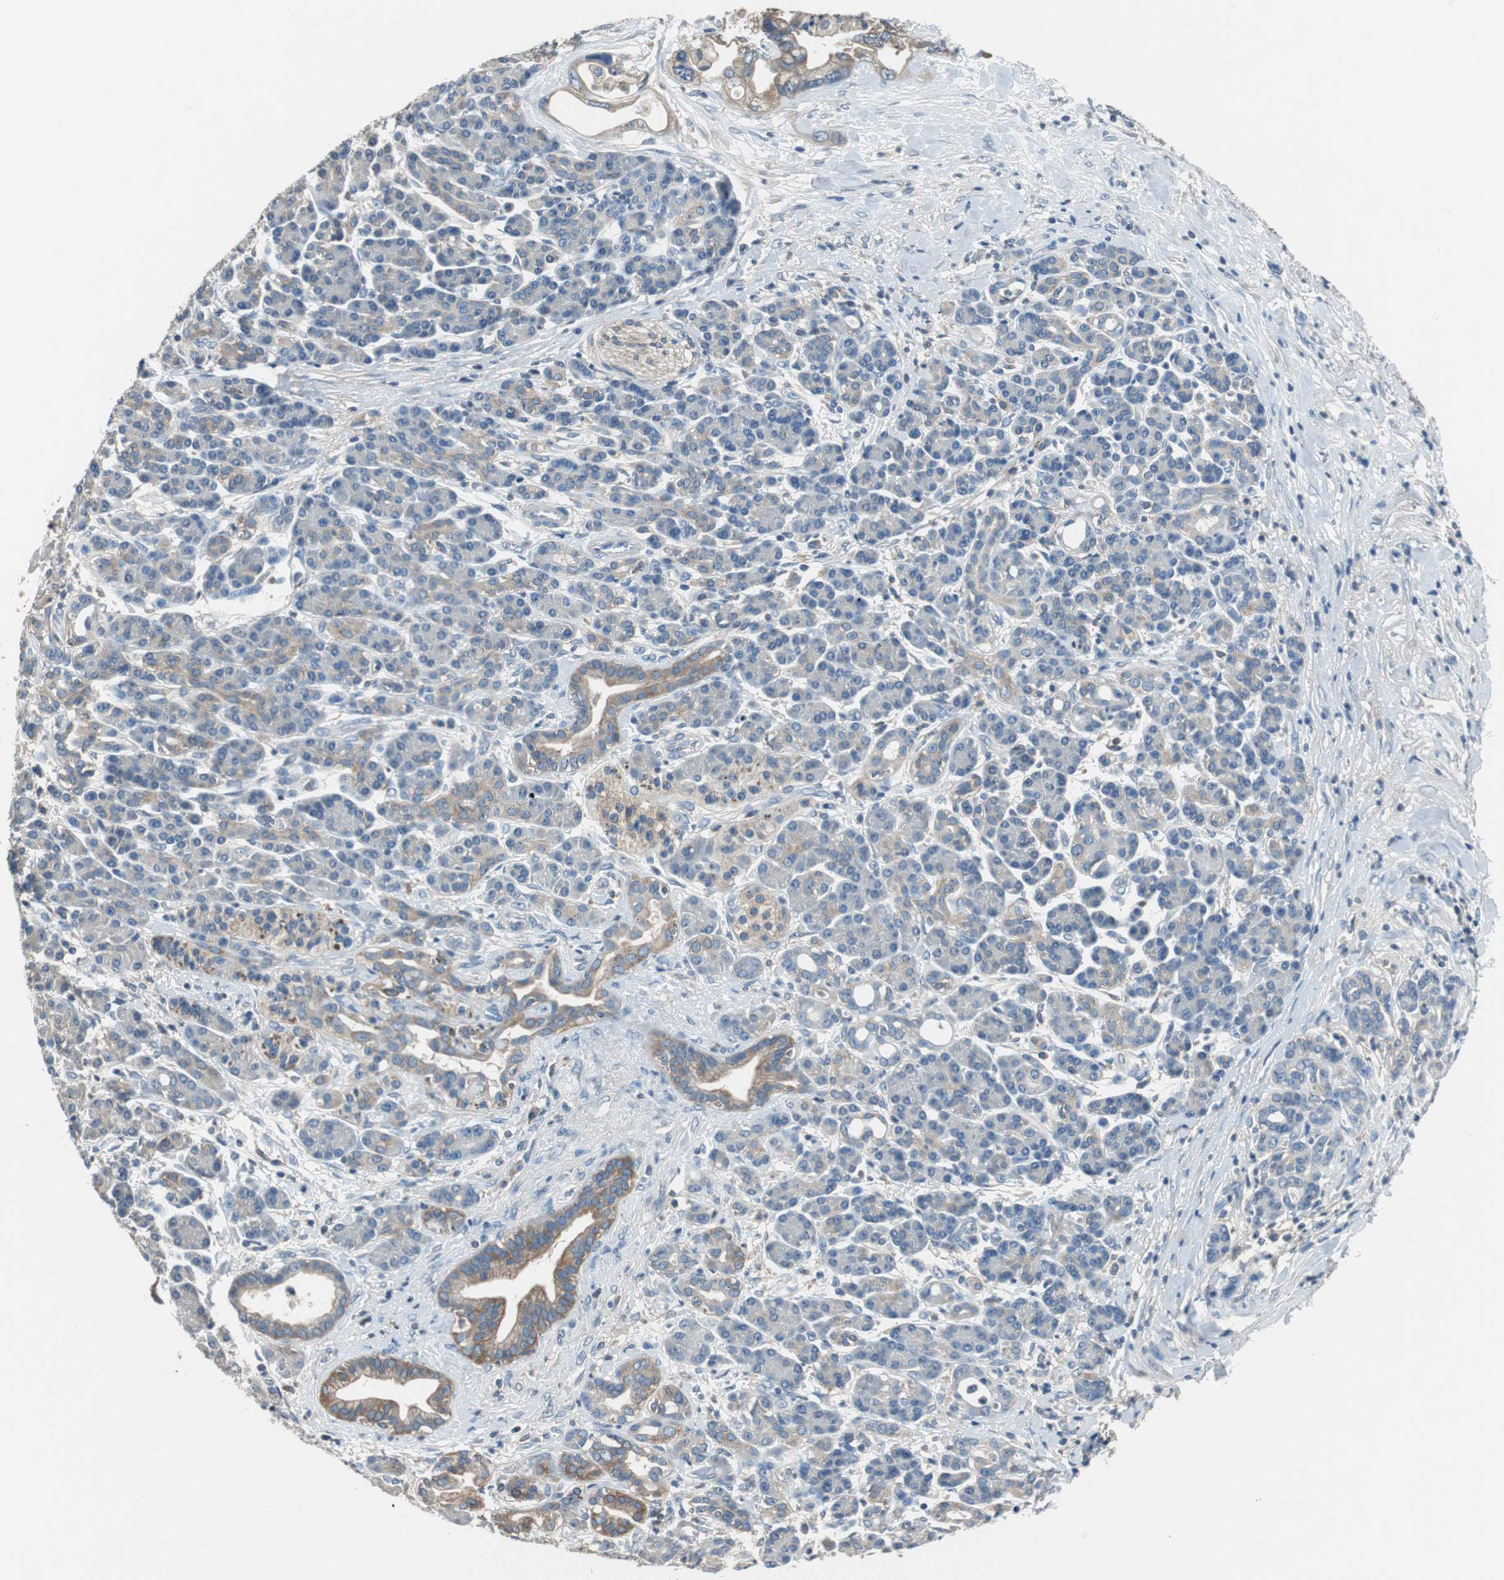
{"staining": {"intensity": "moderate", "quantity": "25%-75%", "location": "cytoplasmic/membranous"}, "tissue": "pancreatic cancer", "cell_type": "Tumor cells", "image_type": "cancer", "snomed": [{"axis": "morphology", "description": "Adenocarcinoma, NOS"}, {"axis": "topography", "description": "Pancreas"}], "caption": "High-magnification brightfield microscopy of pancreatic adenocarcinoma stained with DAB (brown) and counterstained with hematoxylin (blue). tumor cells exhibit moderate cytoplasmic/membranous expression is identified in about25%-75% of cells.", "gene": "PRKCA", "patient": {"sex": "female", "age": 77}}